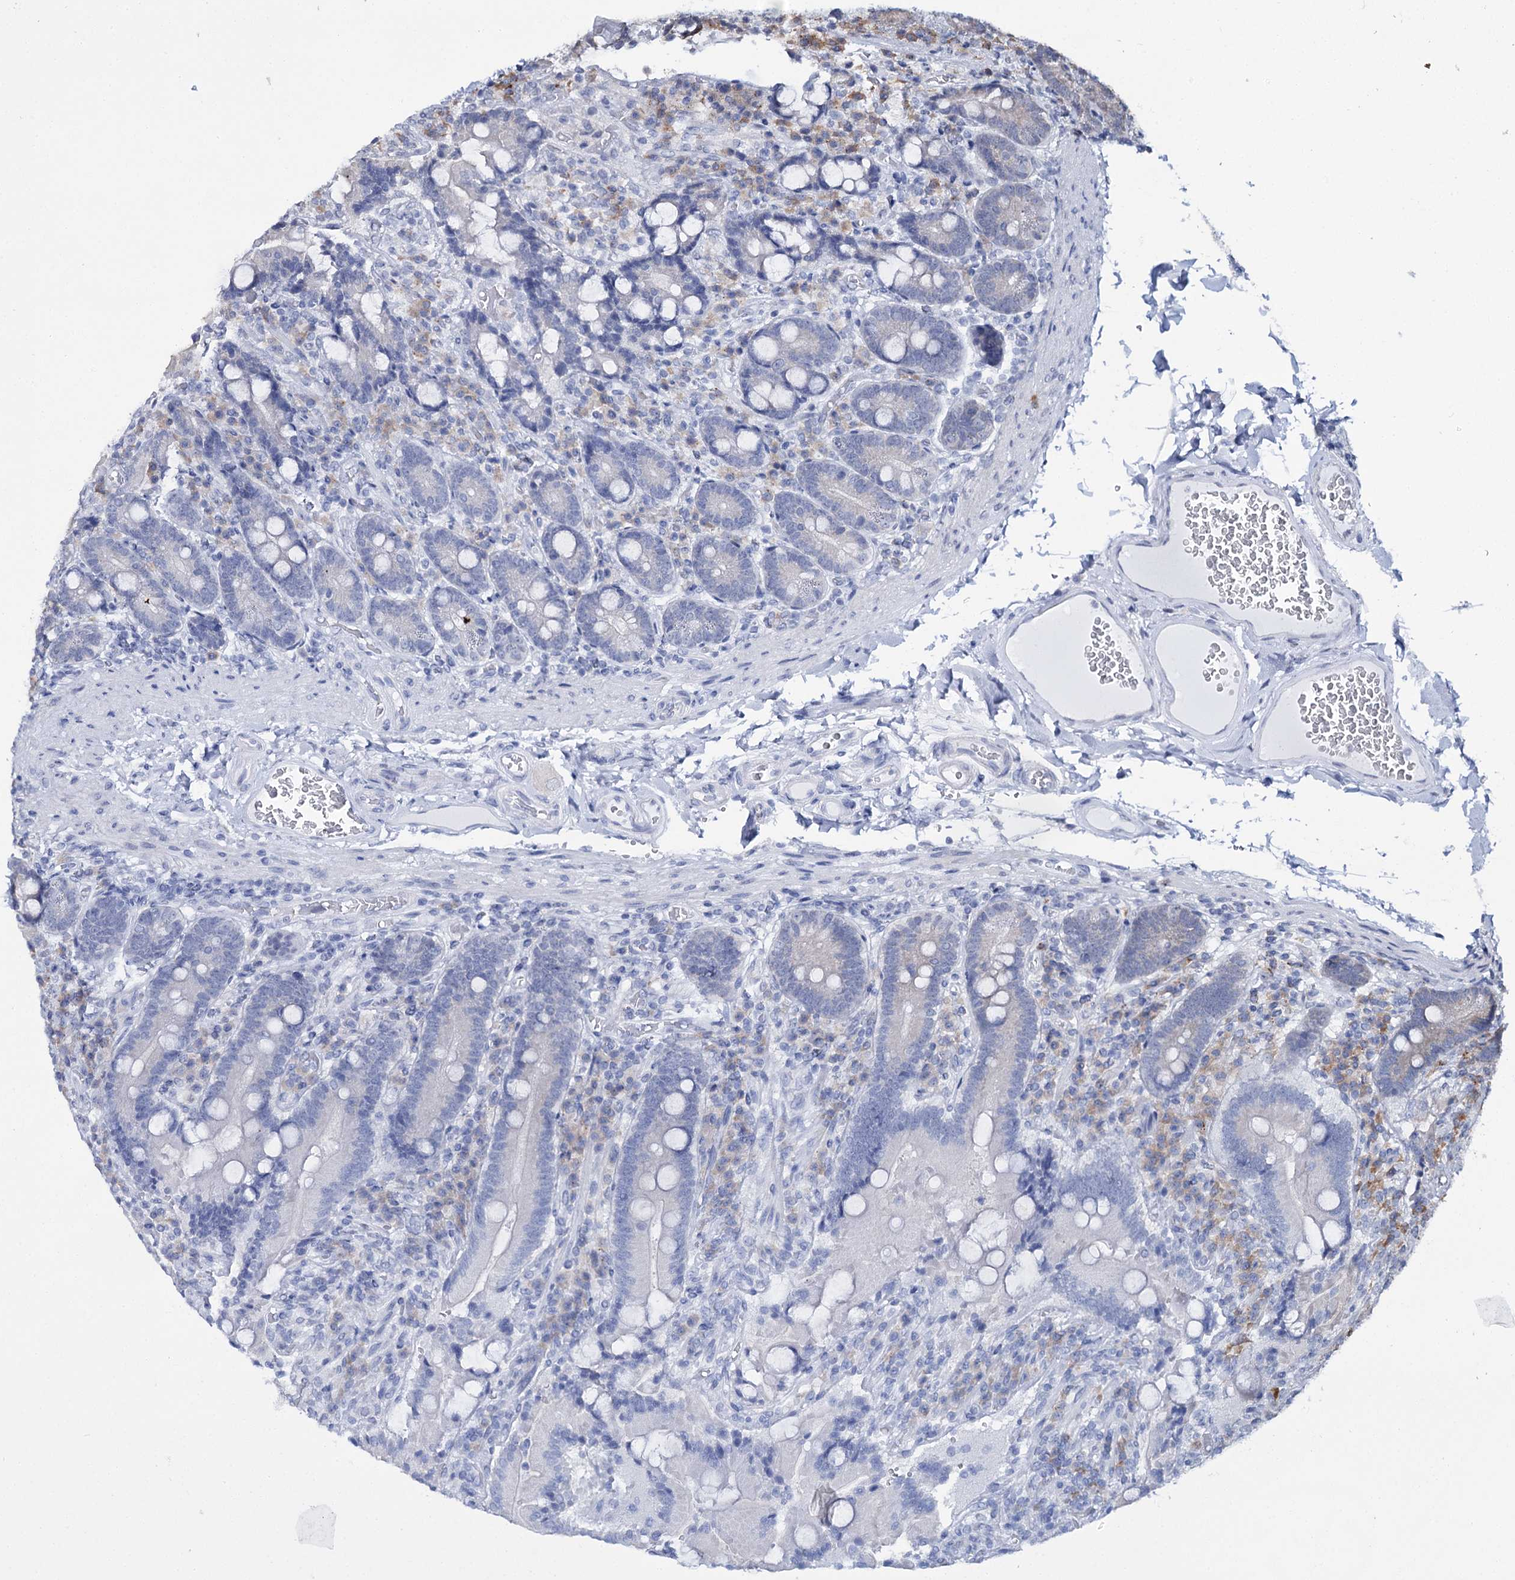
{"staining": {"intensity": "negative", "quantity": "none", "location": "none"}, "tissue": "duodenum", "cell_type": "Glandular cells", "image_type": "normal", "snomed": [{"axis": "morphology", "description": "Normal tissue, NOS"}, {"axis": "topography", "description": "Duodenum"}], "caption": "Immunohistochemical staining of benign human duodenum demonstrates no significant staining in glandular cells. The staining is performed using DAB (3,3'-diaminobenzidine) brown chromogen with nuclei counter-stained in using hematoxylin.", "gene": "SPATS2", "patient": {"sex": "female", "age": 62}}